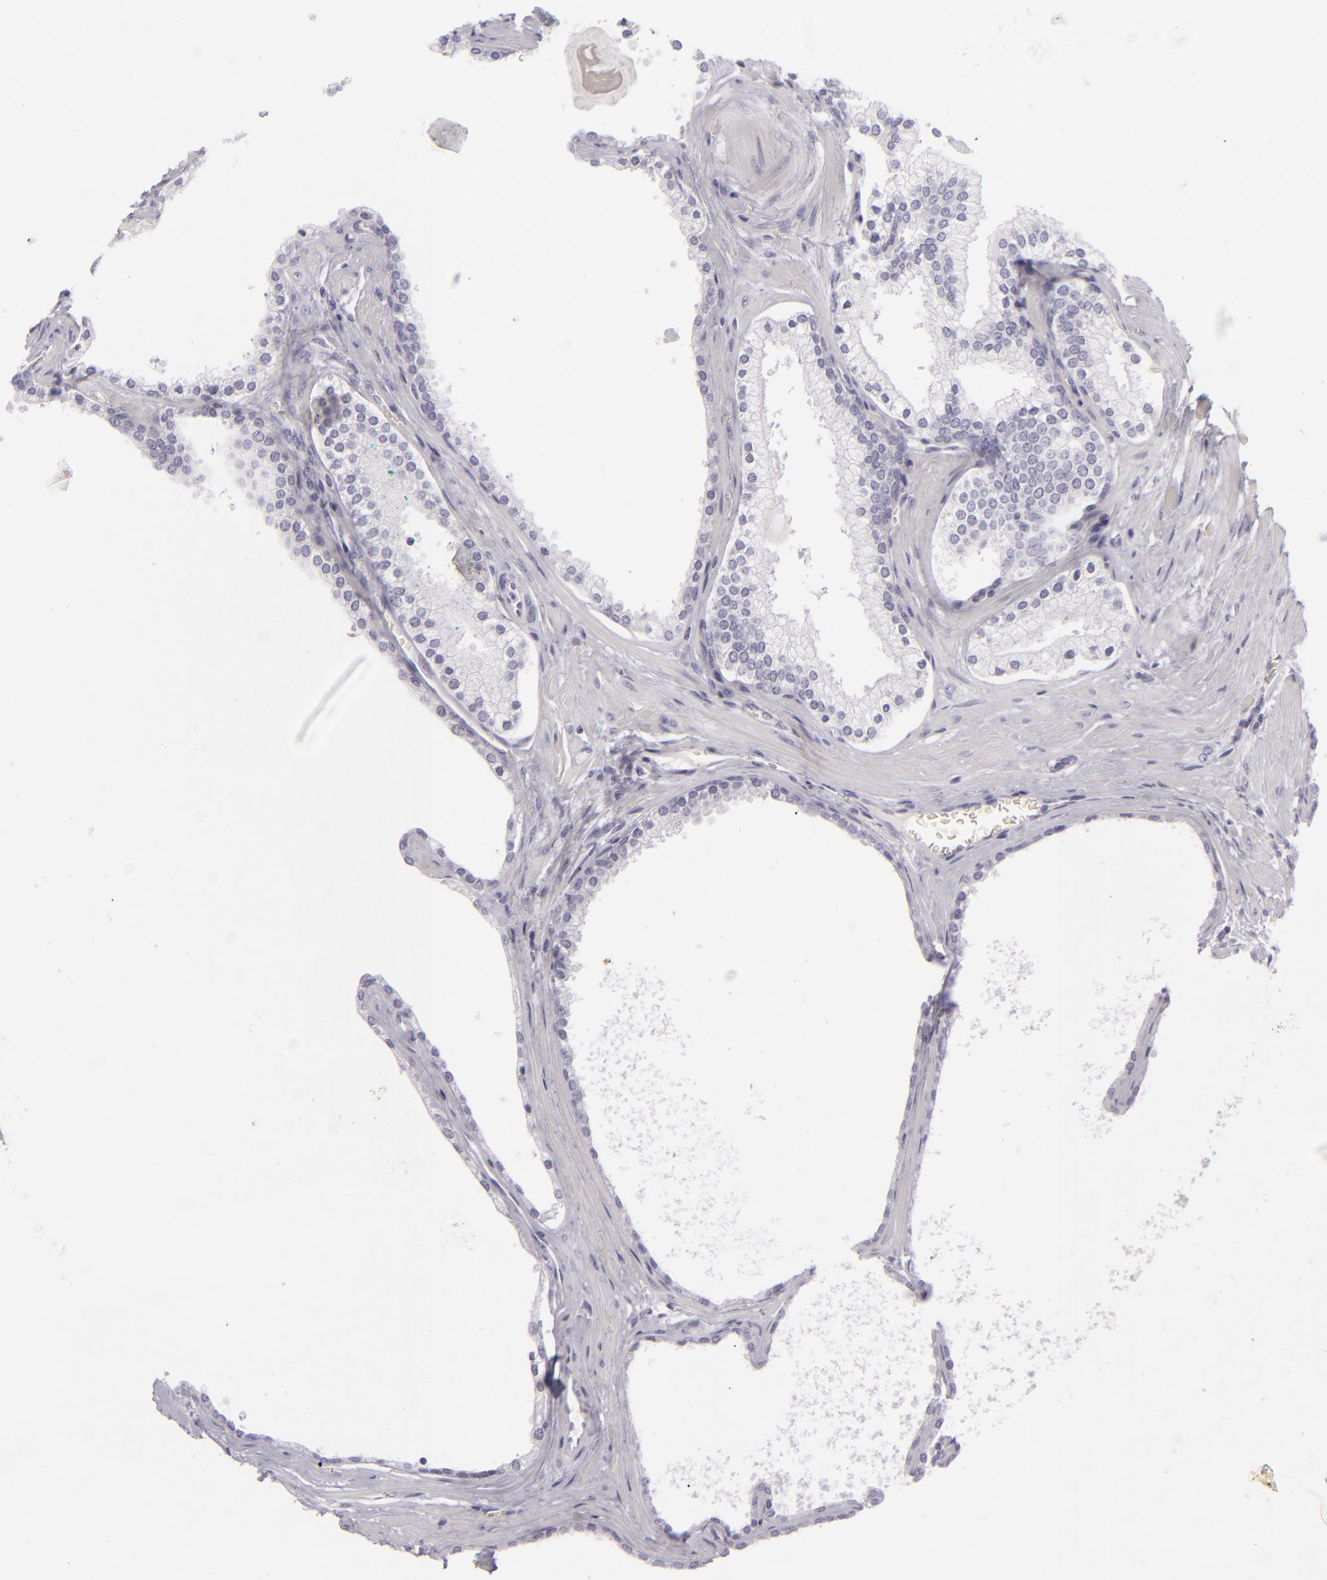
{"staining": {"intensity": "negative", "quantity": "none", "location": "none"}, "tissue": "prostate cancer", "cell_type": "Tumor cells", "image_type": "cancer", "snomed": [{"axis": "morphology", "description": "Adenocarcinoma, High grade"}, {"axis": "topography", "description": "Prostate"}], "caption": "Prostate cancer was stained to show a protein in brown. There is no significant expression in tumor cells.", "gene": "CDX2", "patient": {"sex": "male", "age": 71}}